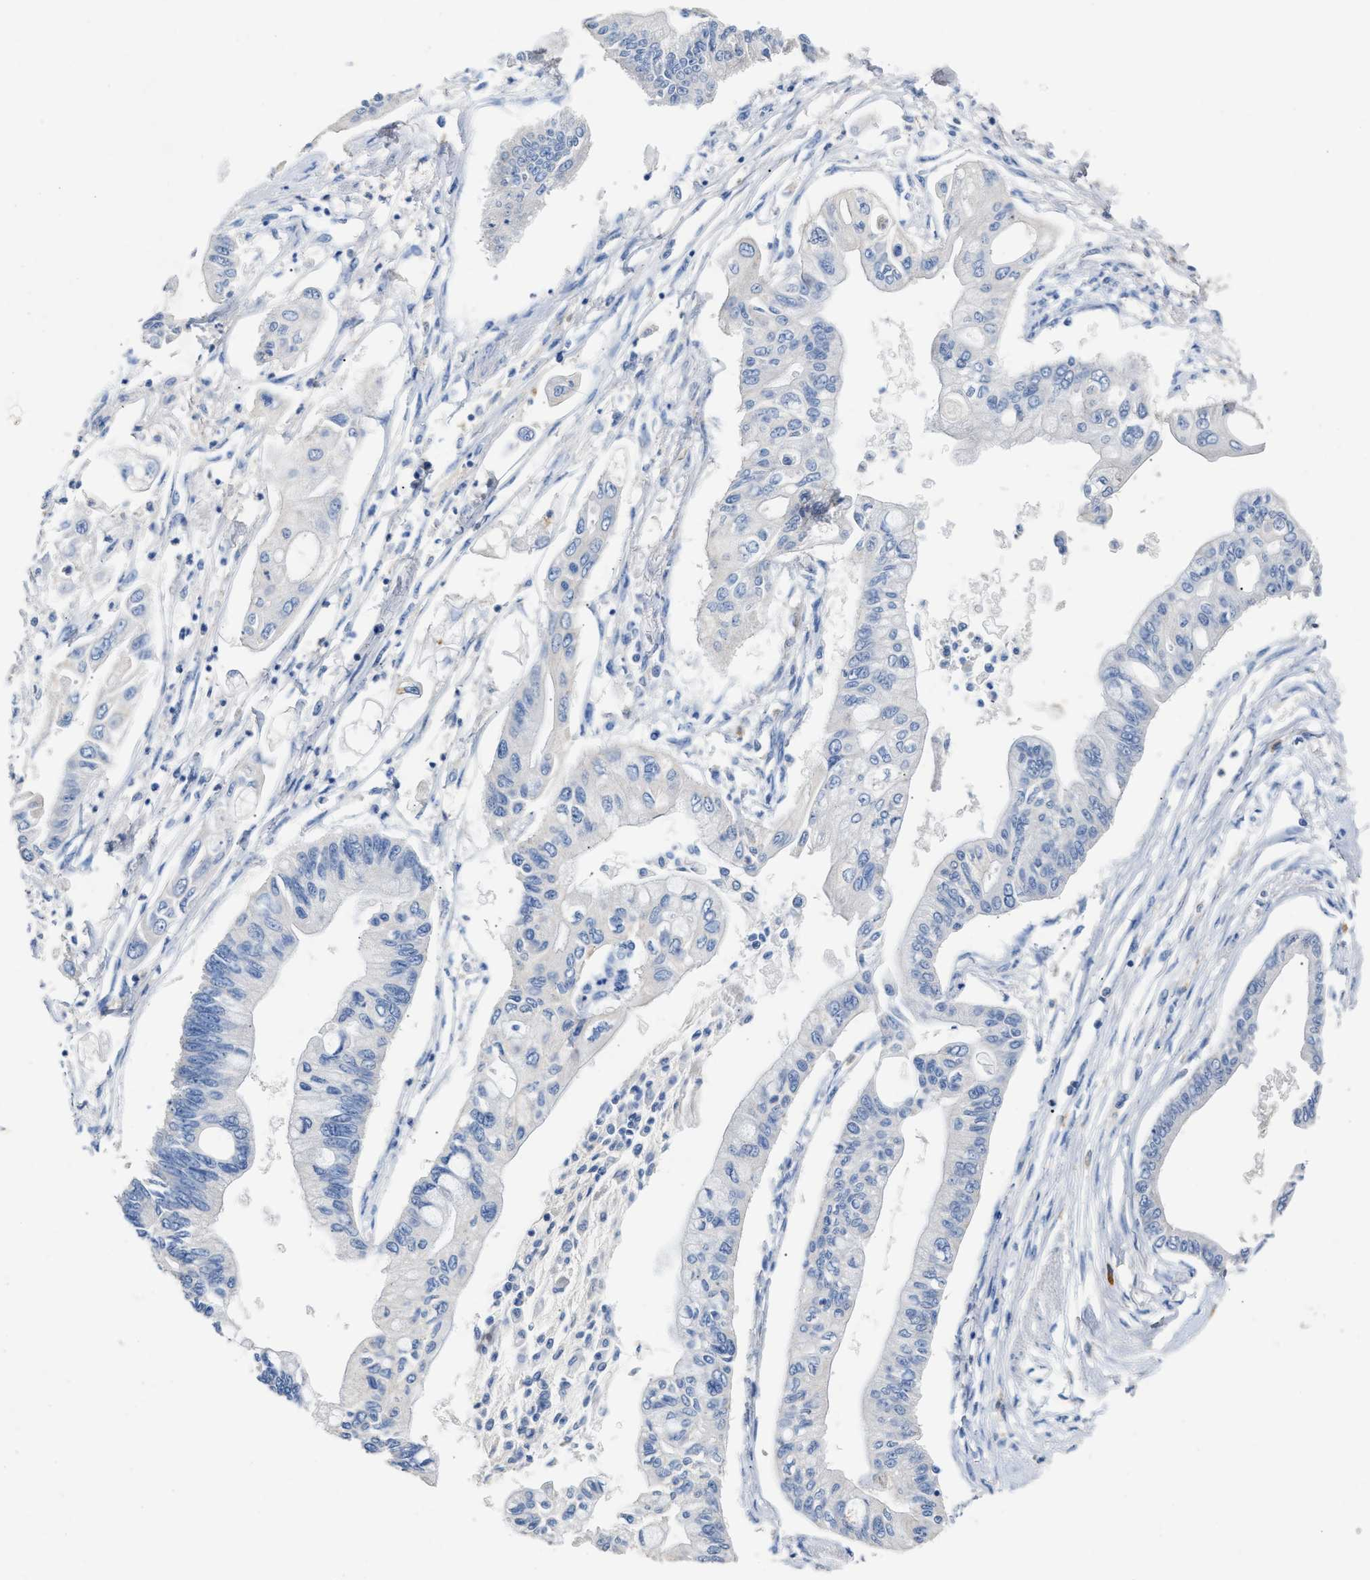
{"staining": {"intensity": "negative", "quantity": "none", "location": "none"}, "tissue": "pancreatic cancer", "cell_type": "Tumor cells", "image_type": "cancer", "snomed": [{"axis": "morphology", "description": "Adenocarcinoma, NOS"}, {"axis": "topography", "description": "Pancreas"}], "caption": "Protein analysis of pancreatic adenocarcinoma displays no significant positivity in tumor cells.", "gene": "SLCO2B1", "patient": {"sex": "female", "age": 77}}